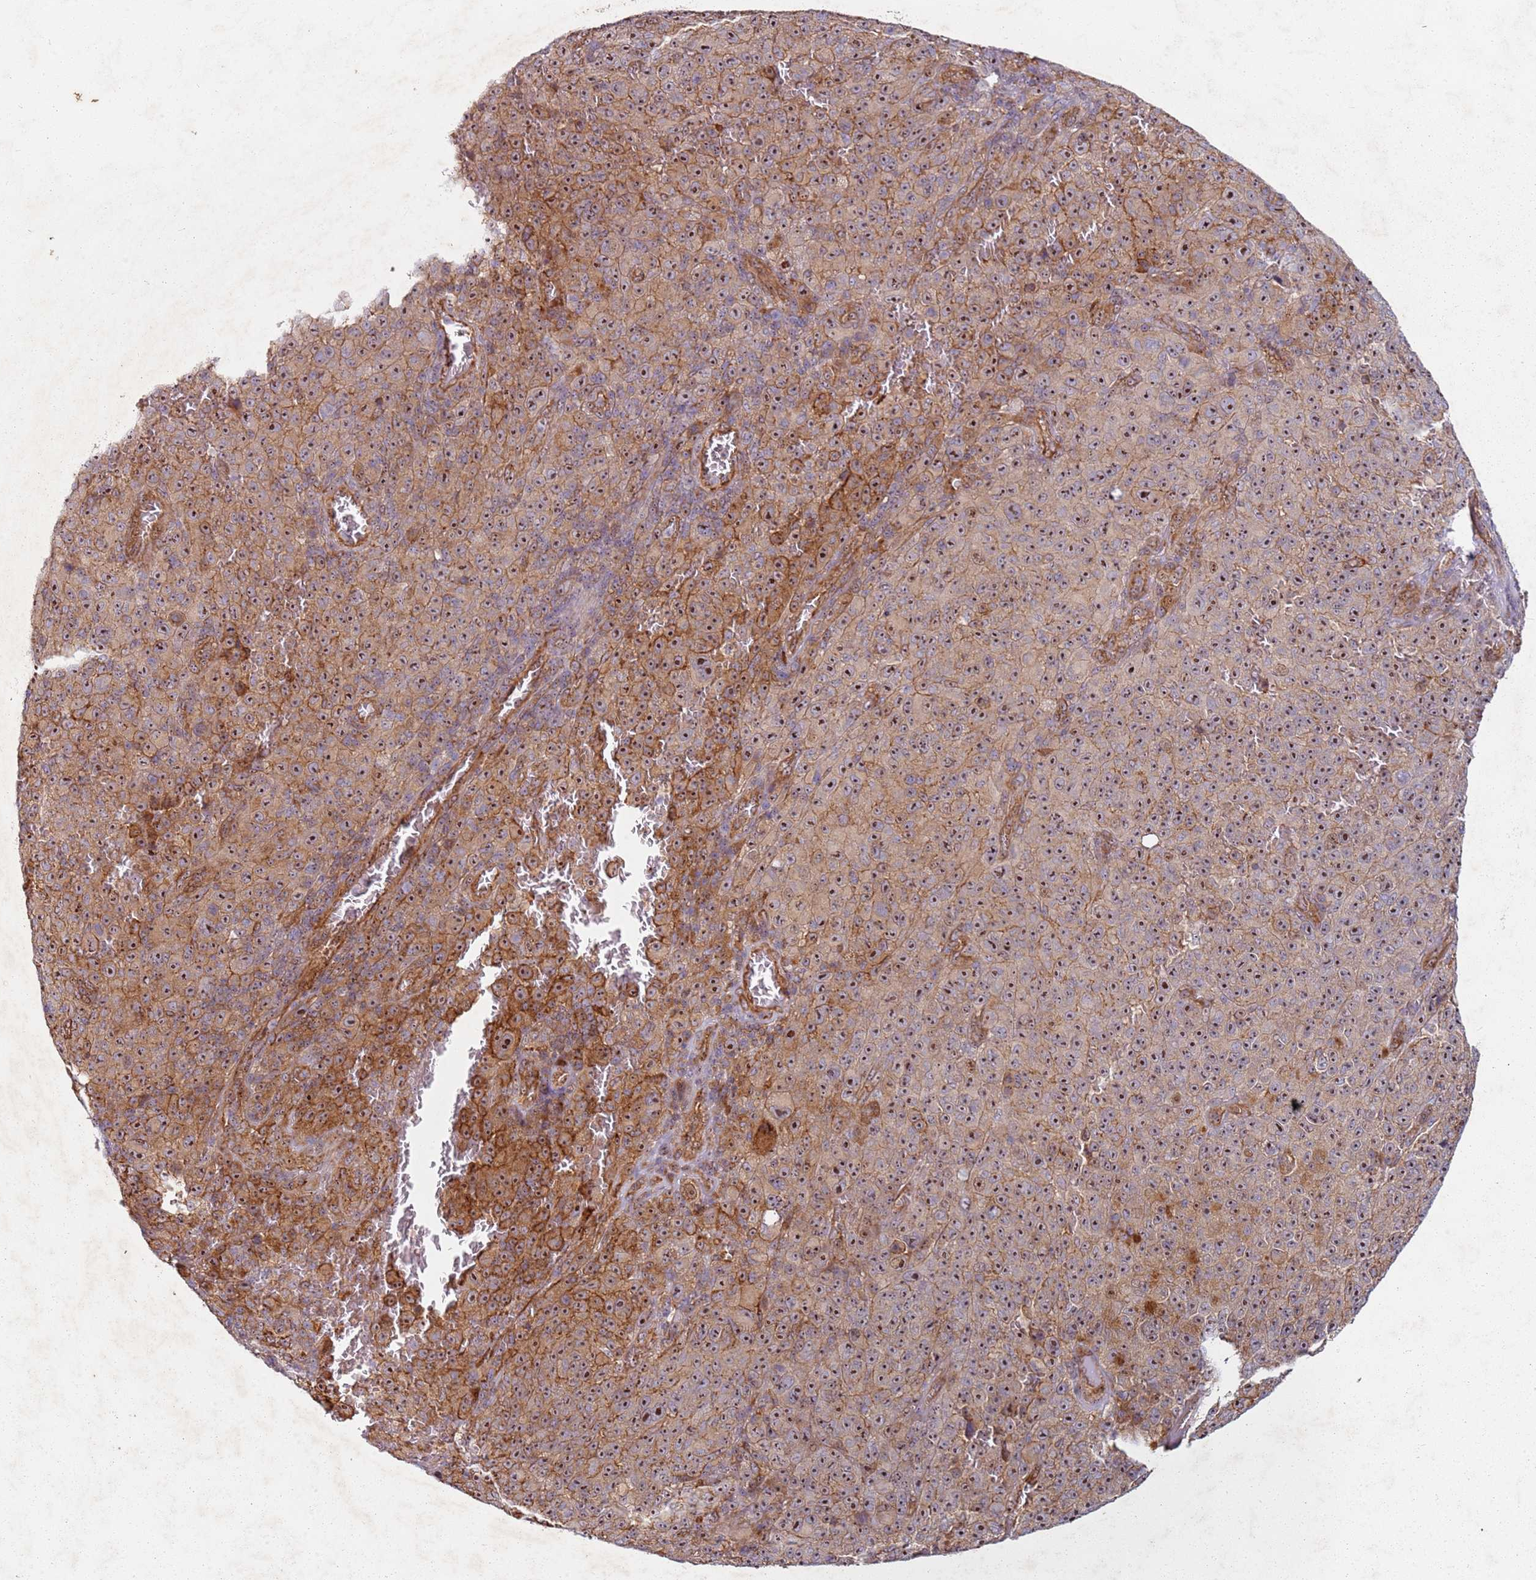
{"staining": {"intensity": "moderate", "quantity": ">75%", "location": "cytoplasmic/membranous,nuclear"}, "tissue": "melanoma", "cell_type": "Tumor cells", "image_type": "cancer", "snomed": [{"axis": "morphology", "description": "Malignant melanoma, NOS"}, {"axis": "topography", "description": "Skin"}], "caption": "IHC (DAB) staining of human melanoma shows moderate cytoplasmic/membranous and nuclear protein positivity in approximately >75% of tumor cells.", "gene": "C2CD4B", "patient": {"sex": "female", "age": 82}}